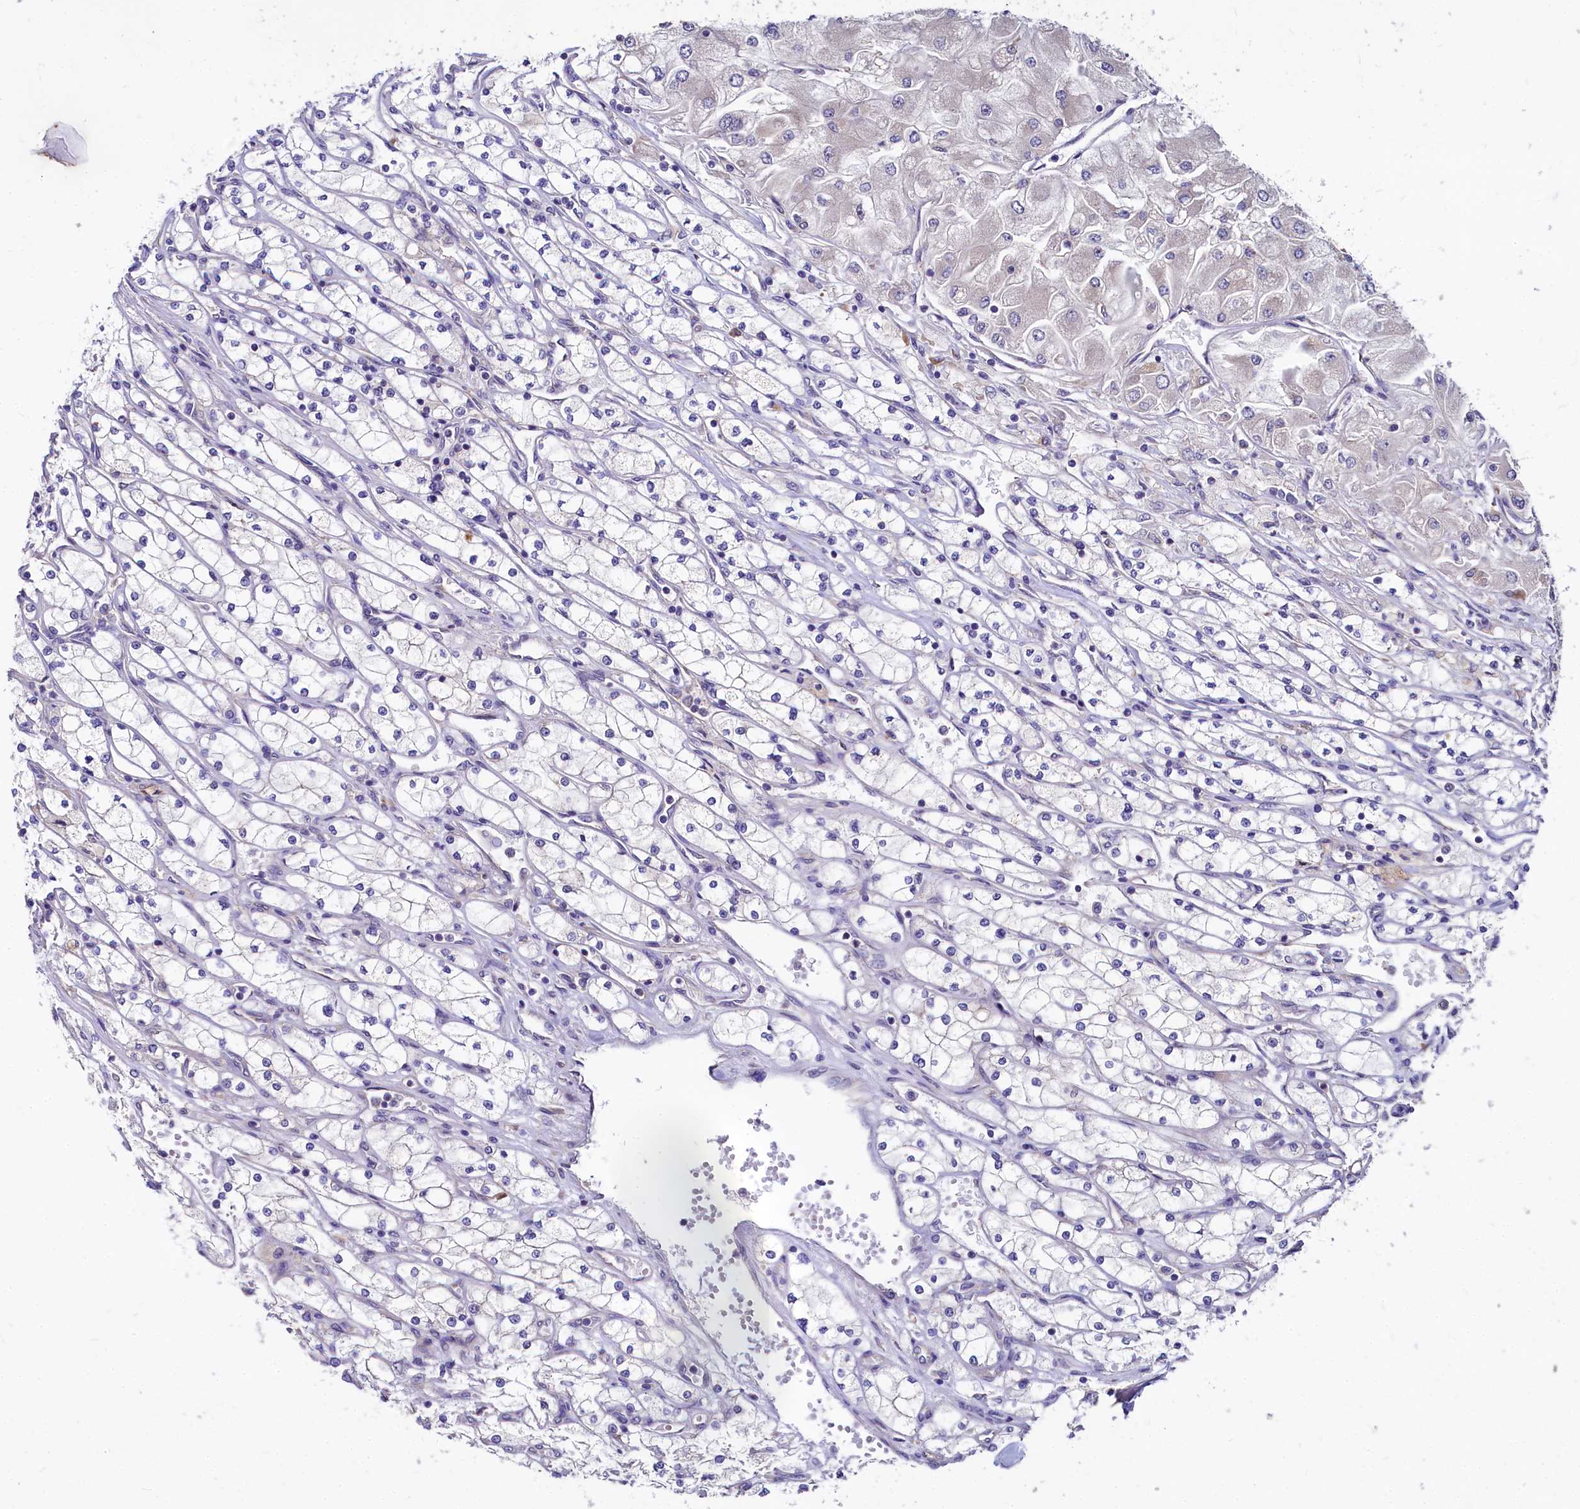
{"staining": {"intensity": "negative", "quantity": "none", "location": "none"}, "tissue": "renal cancer", "cell_type": "Tumor cells", "image_type": "cancer", "snomed": [{"axis": "morphology", "description": "Adenocarcinoma, NOS"}, {"axis": "topography", "description": "Kidney"}], "caption": "The histopathology image exhibits no staining of tumor cells in renal cancer (adenocarcinoma).", "gene": "EIF2B2", "patient": {"sex": "male", "age": 80}}